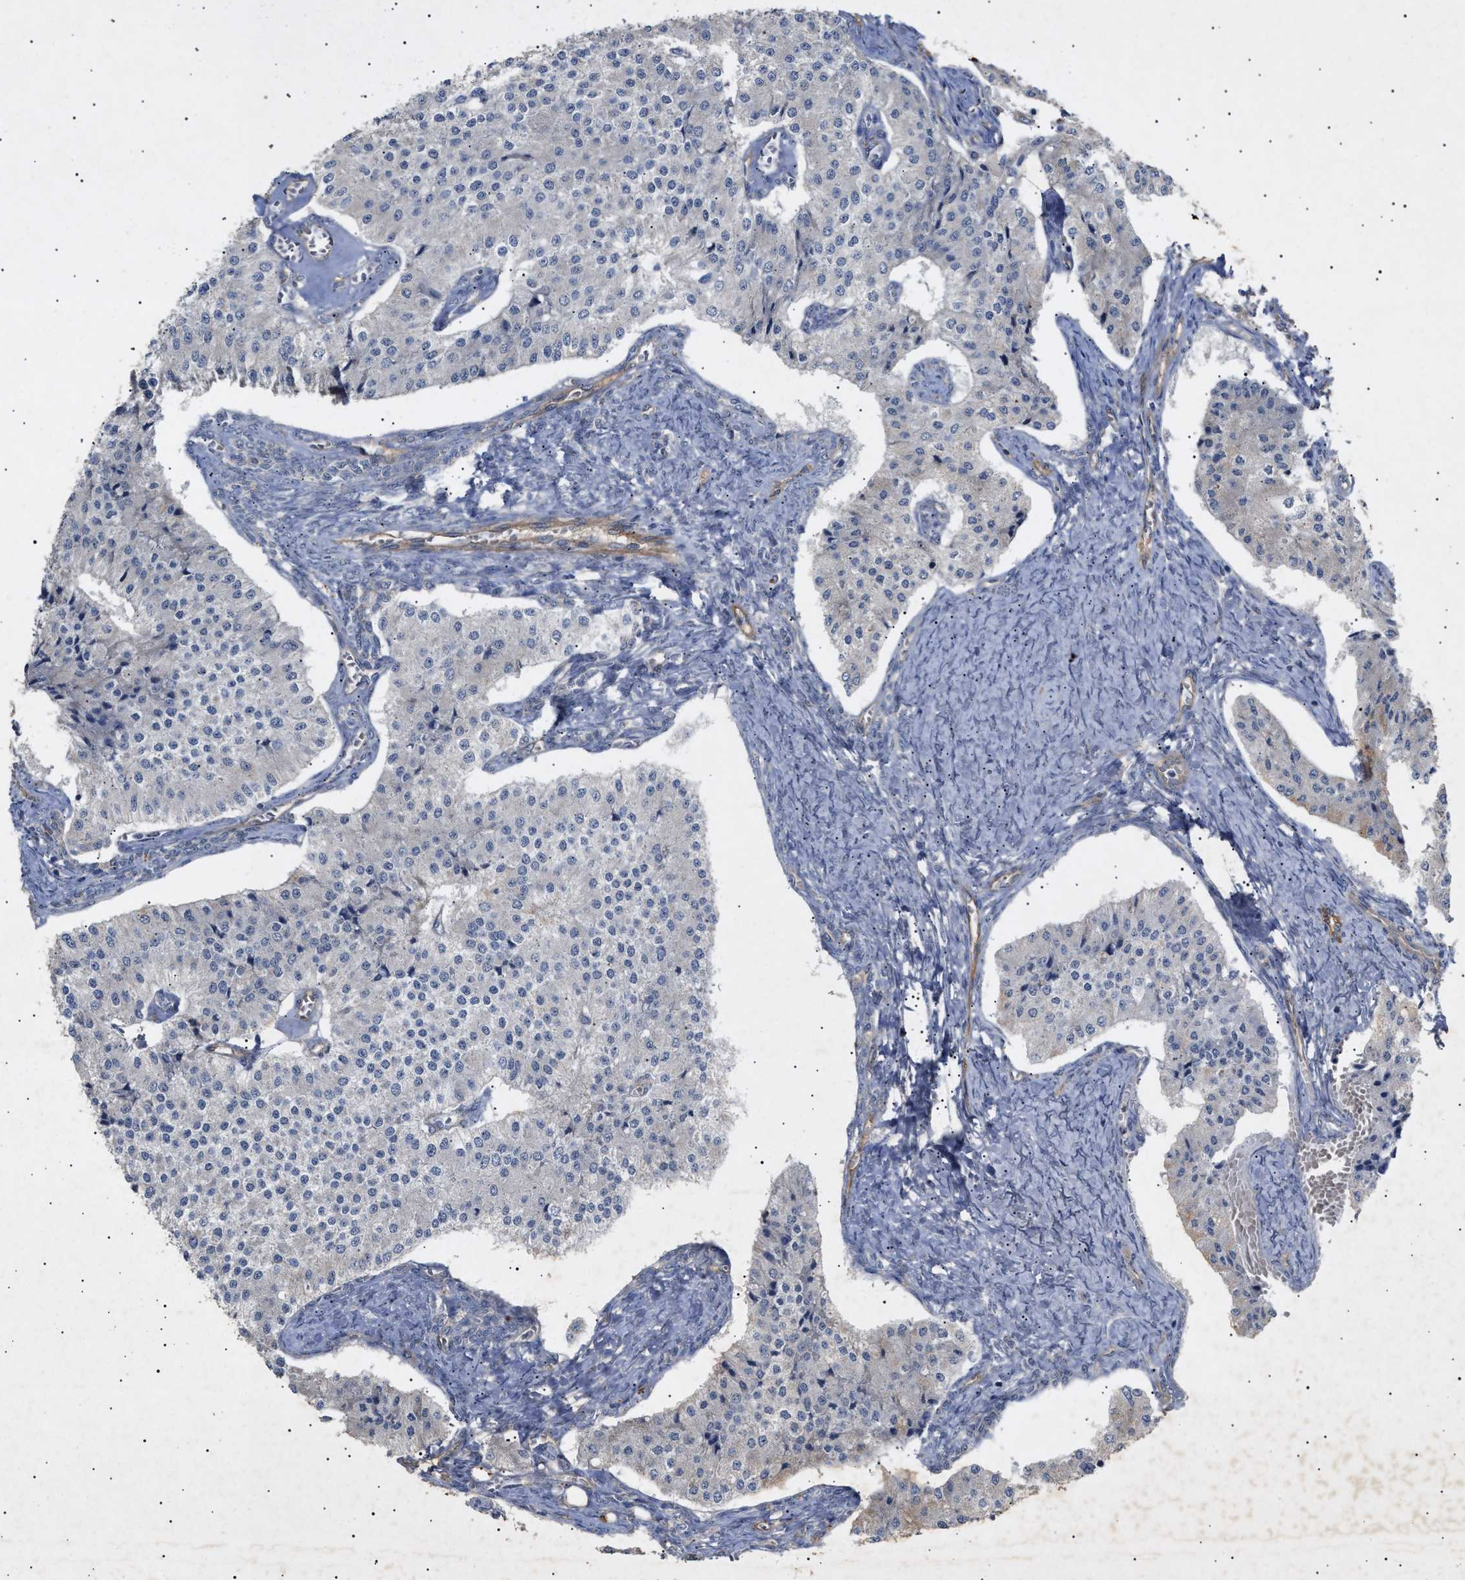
{"staining": {"intensity": "negative", "quantity": "none", "location": "none"}, "tissue": "carcinoid", "cell_type": "Tumor cells", "image_type": "cancer", "snomed": [{"axis": "morphology", "description": "Carcinoid, malignant, NOS"}, {"axis": "topography", "description": "Colon"}], "caption": "This is a histopathology image of immunohistochemistry staining of carcinoid, which shows no expression in tumor cells.", "gene": "SIRT5", "patient": {"sex": "female", "age": 52}}